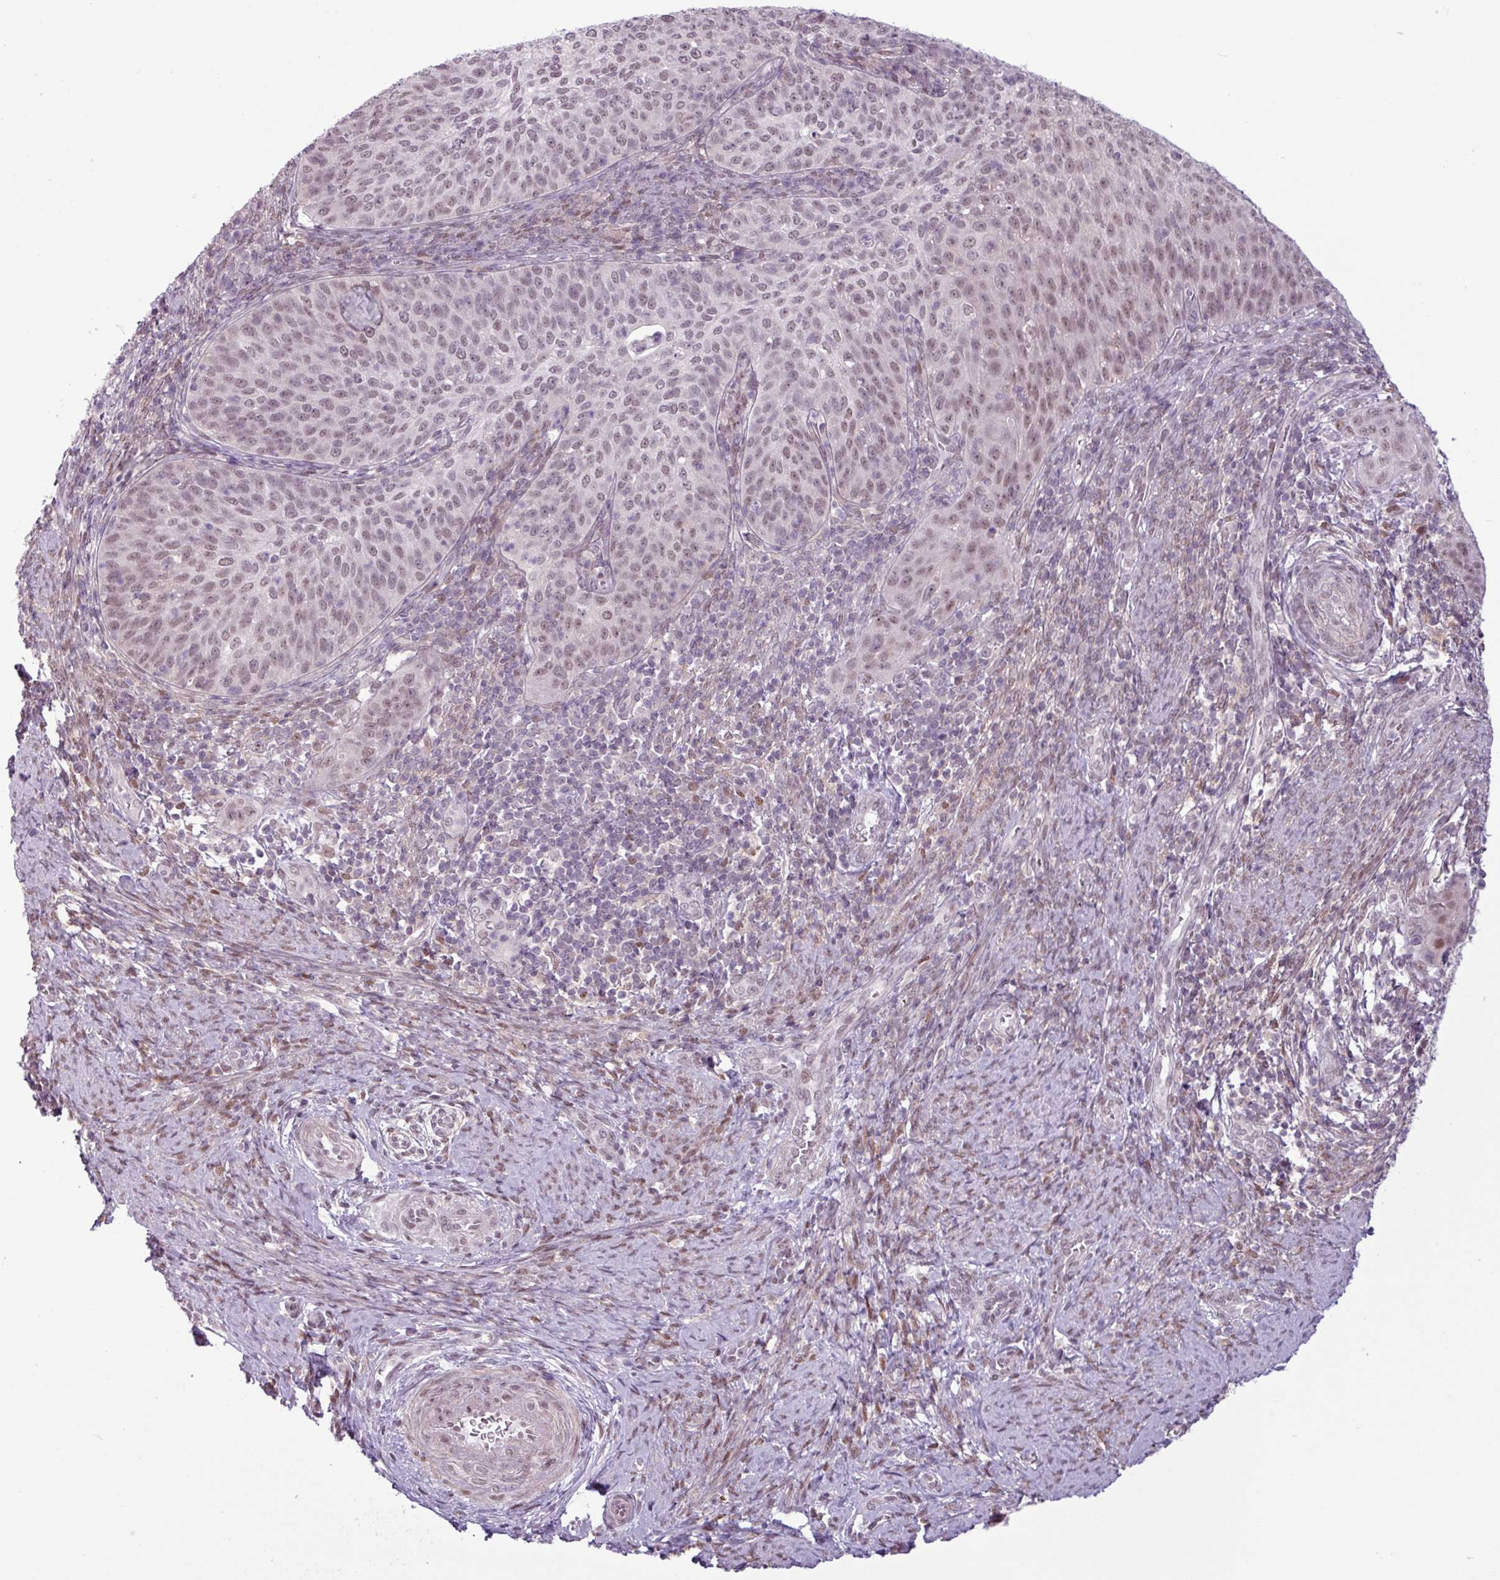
{"staining": {"intensity": "weak", "quantity": "25%-75%", "location": "nuclear"}, "tissue": "cervical cancer", "cell_type": "Tumor cells", "image_type": "cancer", "snomed": [{"axis": "morphology", "description": "Squamous cell carcinoma, NOS"}, {"axis": "topography", "description": "Cervix"}], "caption": "Cervical cancer stained with immunohistochemistry (IHC) shows weak nuclear positivity in approximately 25%-75% of tumor cells.", "gene": "NOTCH2", "patient": {"sex": "female", "age": 30}}